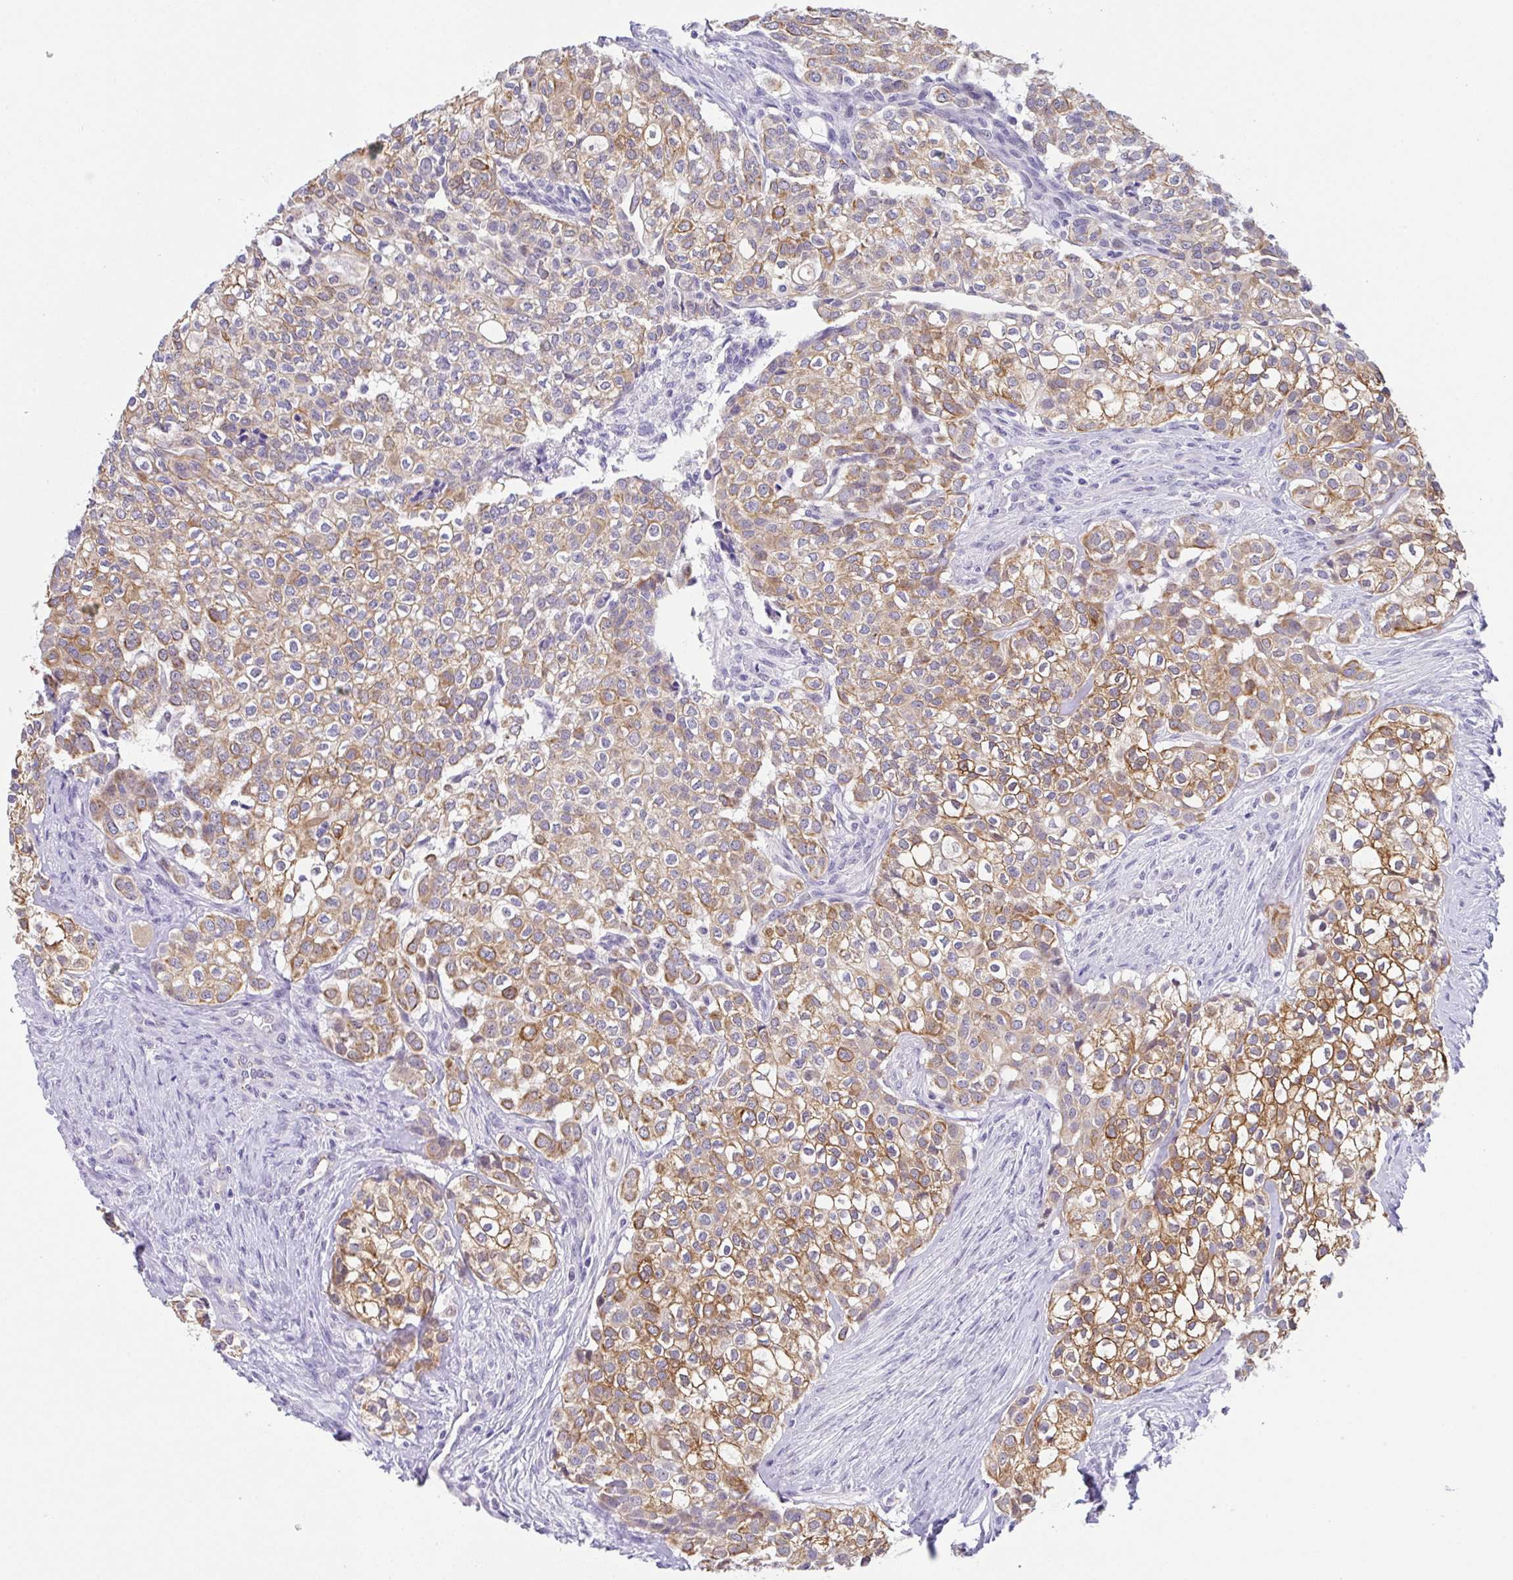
{"staining": {"intensity": "moderate", "quantity": ">75%", "location": "cytoplasmic/membranous"}, "tissue": "head and neck cancer", "cell_type": "Tumor cells", "image_type": "cancer", "snomed": [{"axis": "morphology", "description": "Adenocarcinoma, NOS"}, {"axis": "topography", "description": "Head-Neck"}], "caption": "This is an image of IHC staining of head and neck adenocarcinoma, which shows moderate positivity in the cytoplasmic/membranous of tumor cells.", "gene": "CGNL1", "patient": {"sex": "male", "age": 81}}